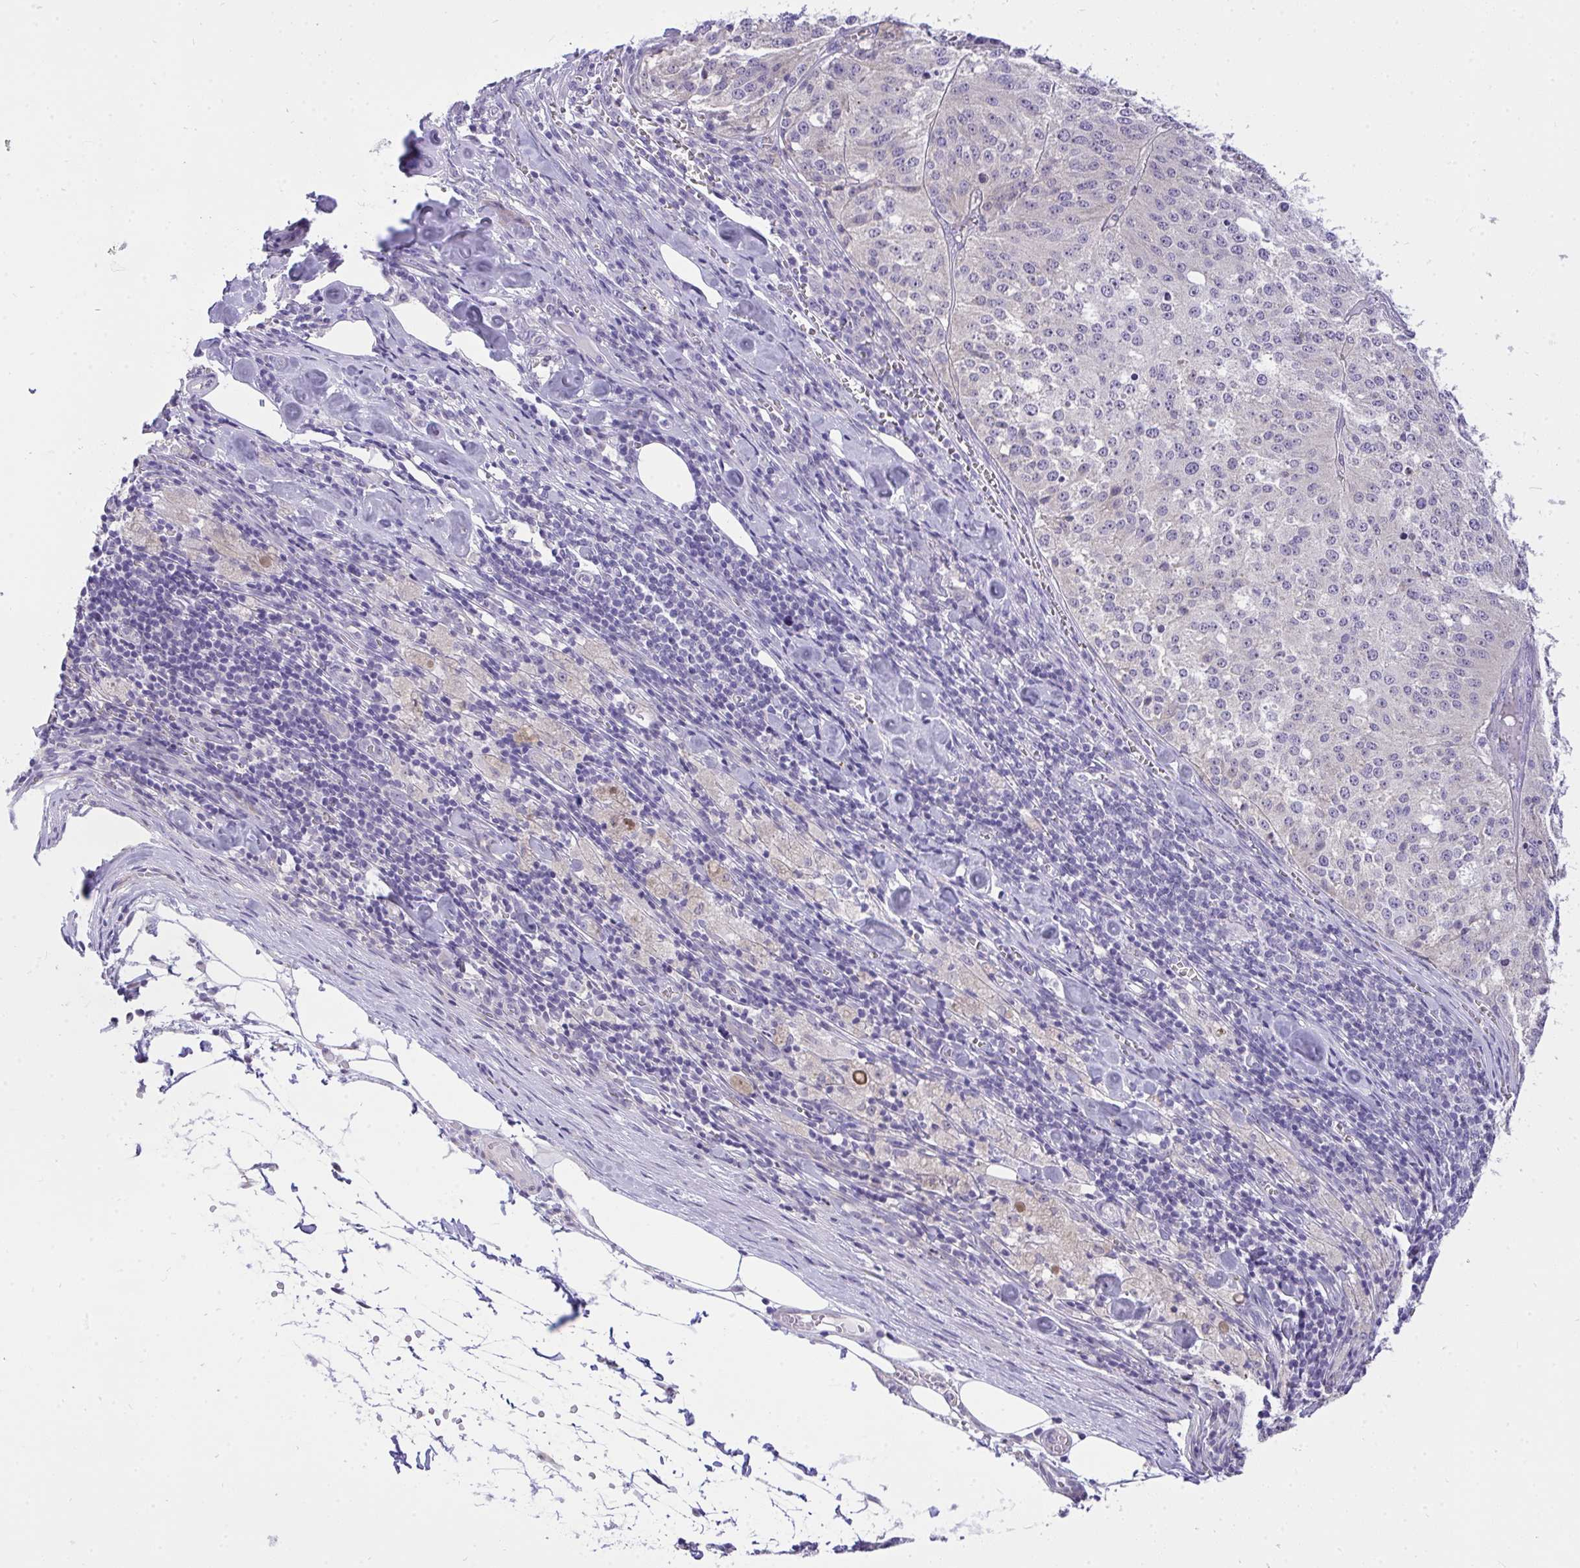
{"staining": {"intensity": "negative", "quantity": "none", "location": "none"}, "tissue": "melanoma", "cell_type": "Tumor cells", "image_type": "cancer", "snomed": [{"axis": "morphology", "description": "Malignant melanoma, Metastatic site"}, {"axis": "topography", "description": "Lymph node"}], "caption": "A micrograph of human malignant melanoma (metastatic site) is negative for staining in tumor cells.", "gene": "VGLL3", "patient": {"sex": "female", "age": 64}}